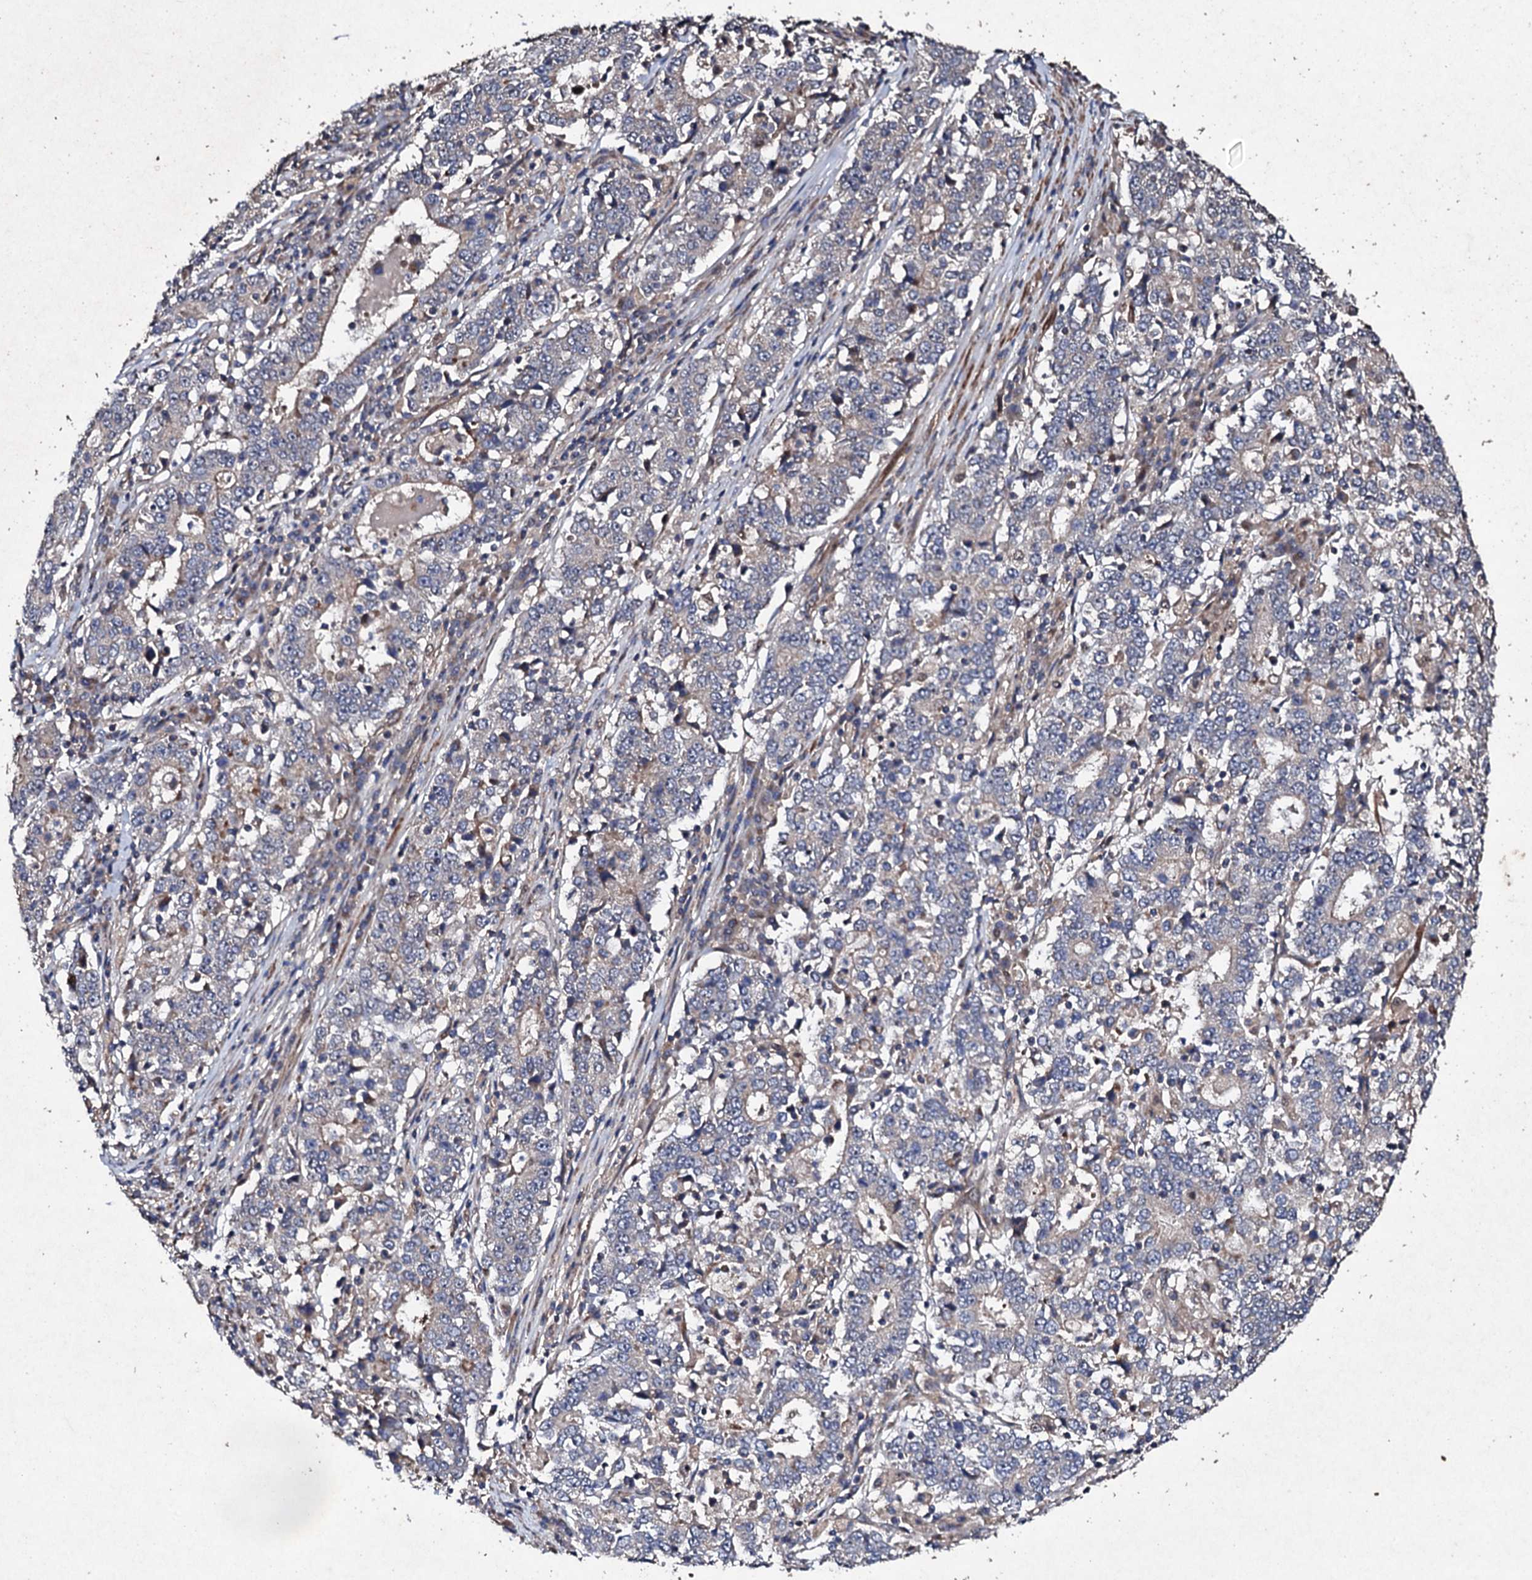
{"staining": {"intensity": "negative", "quantity": "none", "location": "none"}, "tissue": "stomach cancer", "cell_type": "Tumor cells", "image_type": "cancer", "snomed": [{"axis": "morphology", "description": "Adenocarcinoma, NOS"}, {"axis": "topography", "description": "Stomach"}], "caption": "This is a image of immunohistochemistry staining of stomach cancer (adenocarcinoma), which shows no positivity in tumor cells. Nuclei are stained in blue.", "gene": "MOCOS", "patient": {"sex": "male", "age": 59}}